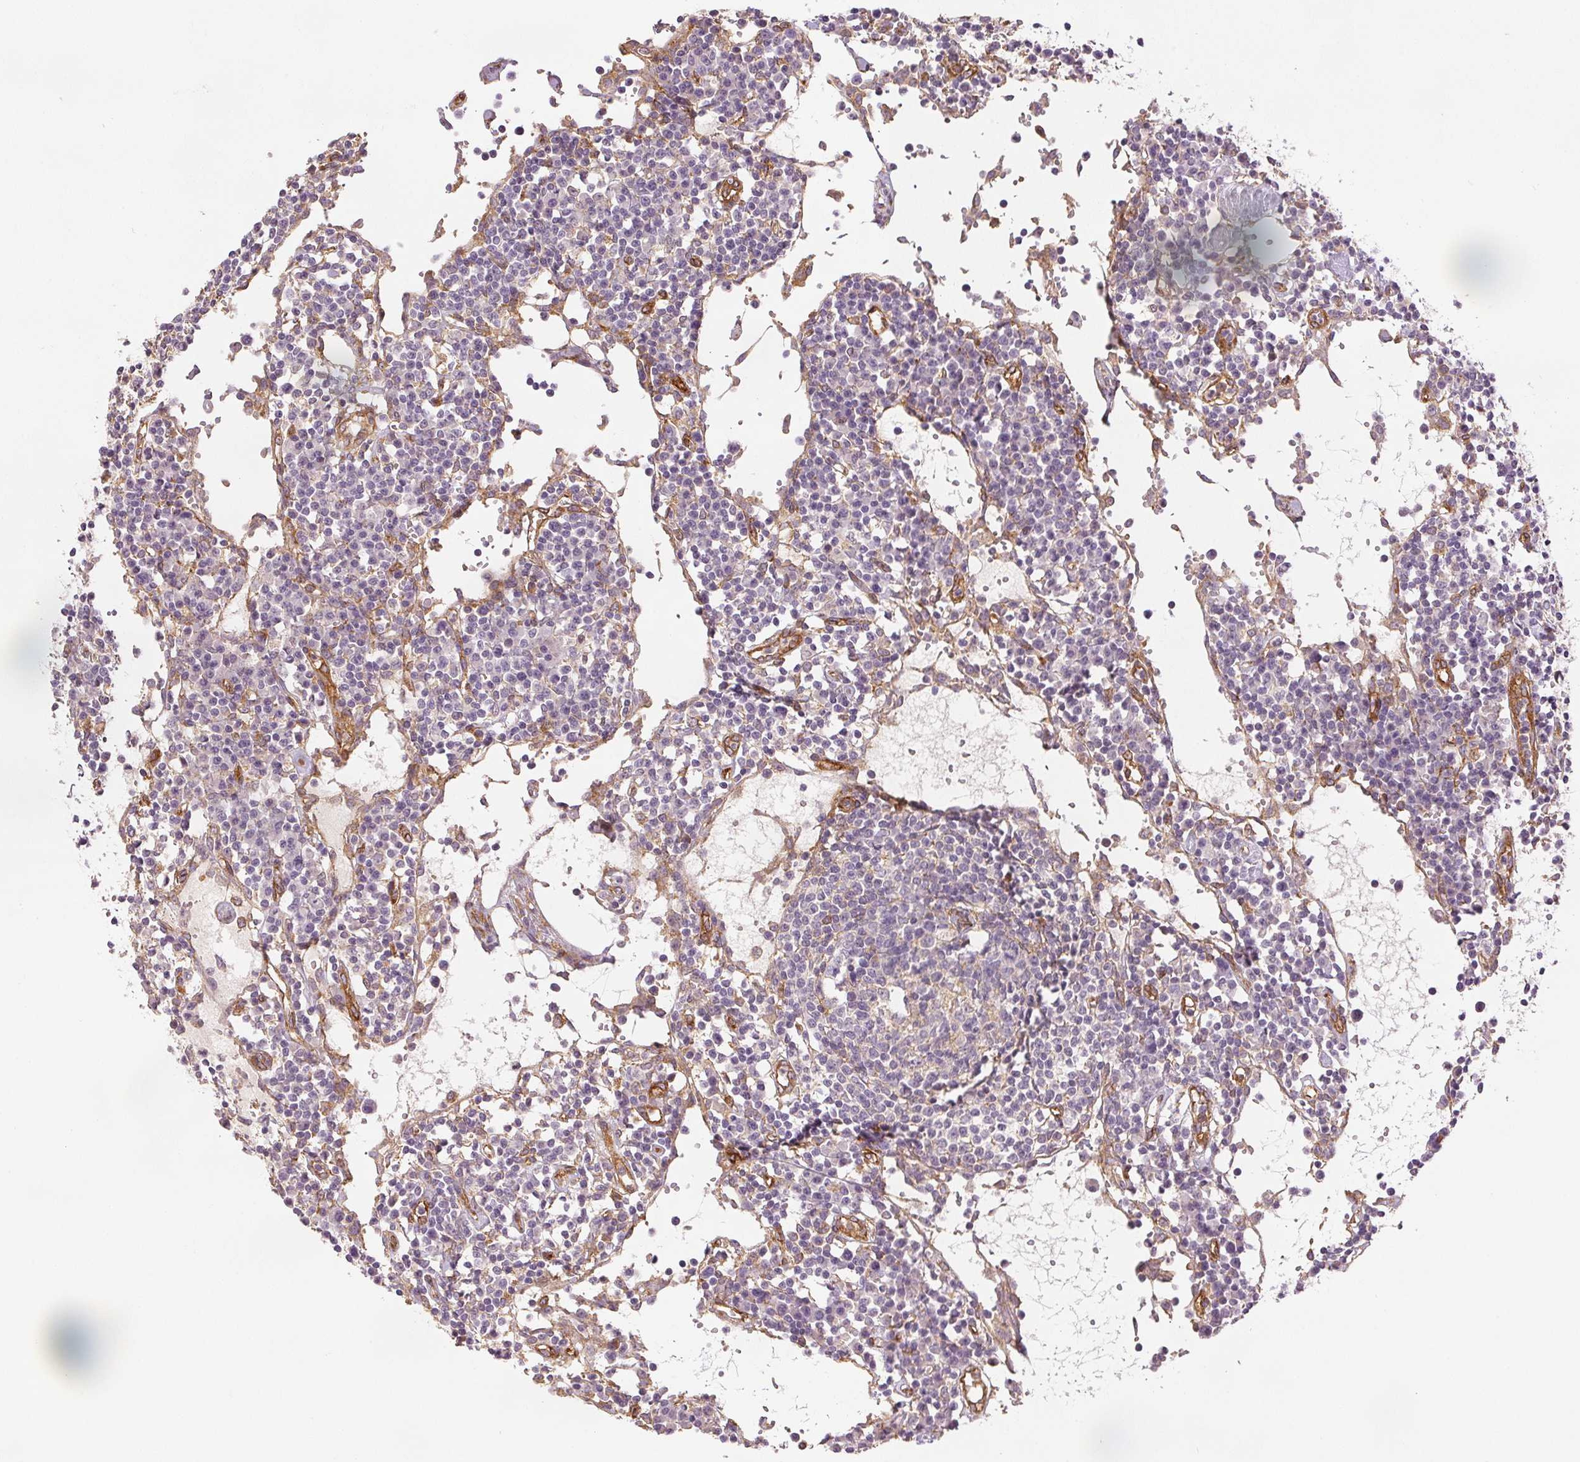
{"staining": {"intensity": "negative", "quantity": "none", "location": "none"}, "tissue": "lymph node", "cell_type": "Germinal center cells", "image_type": "normal", "snomed": [{"axis": "morphology", "description": "Normal tissue, NOS"}, {"axis": "topography", "description": "Lymph node"}], "caption": "Immunohistochemical staining of benign human lymph node displays no significant expression in germinal center cells.", "gene": "DIAPH2", "patient": {"sex": "female", "age": 78}}